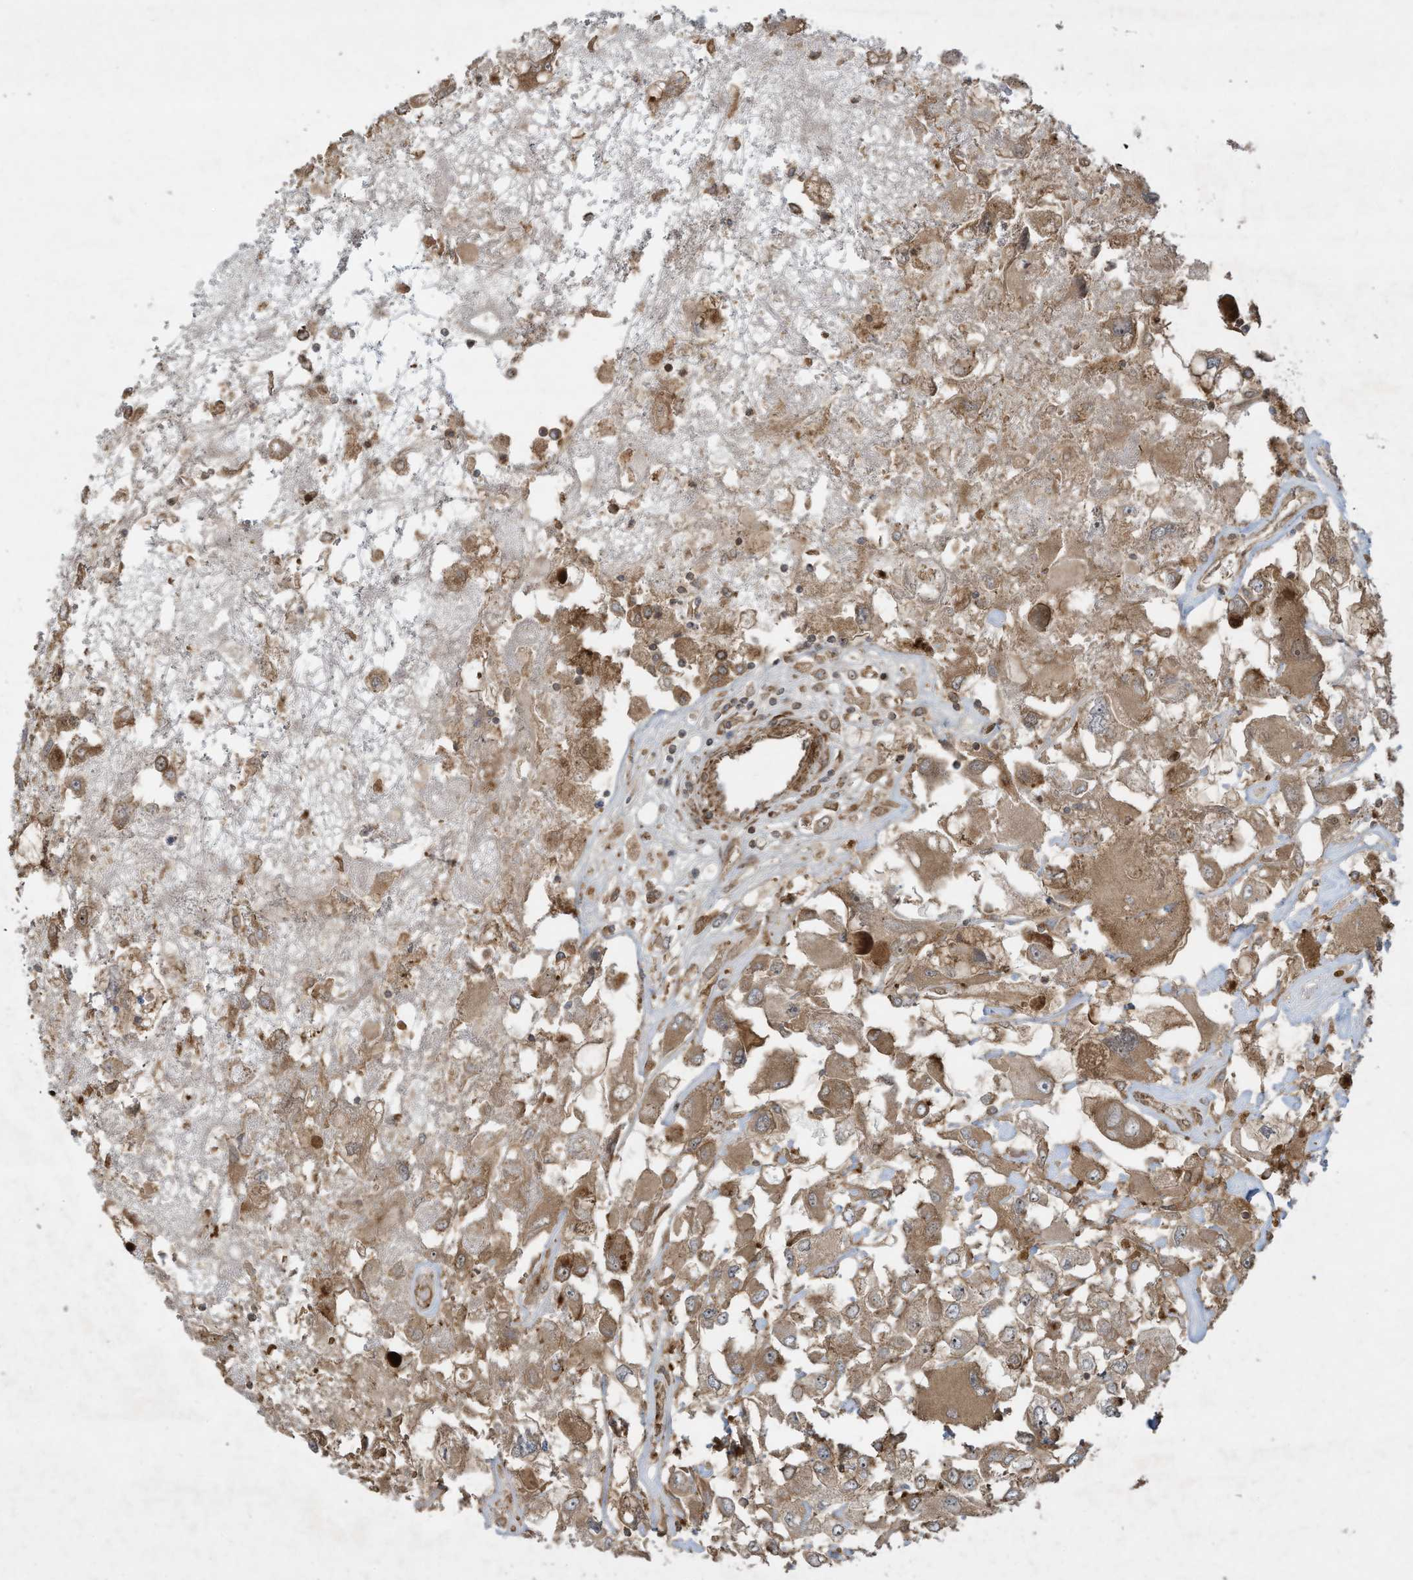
{"staining": {"intensity": "moderate", "quantity": ">75%", "location": "cytoplasmic/membranous"}, "tissue": "renal cancer", "cell_type": "Tumor cells", "image_type": "cancer", "snomed": [{"axis": "morphology", "description": "Adenocarcinoma, NOS"}, {"axis": "topography", "description": "Kidney"}], "caption": "Tumor cells reveal moderate cytoplasmic/membranous expression in about >75% of cells in adenocarcinoma (renal).", "gene": "DDIT4", "patient": {"sex": "female", "age": 52}}